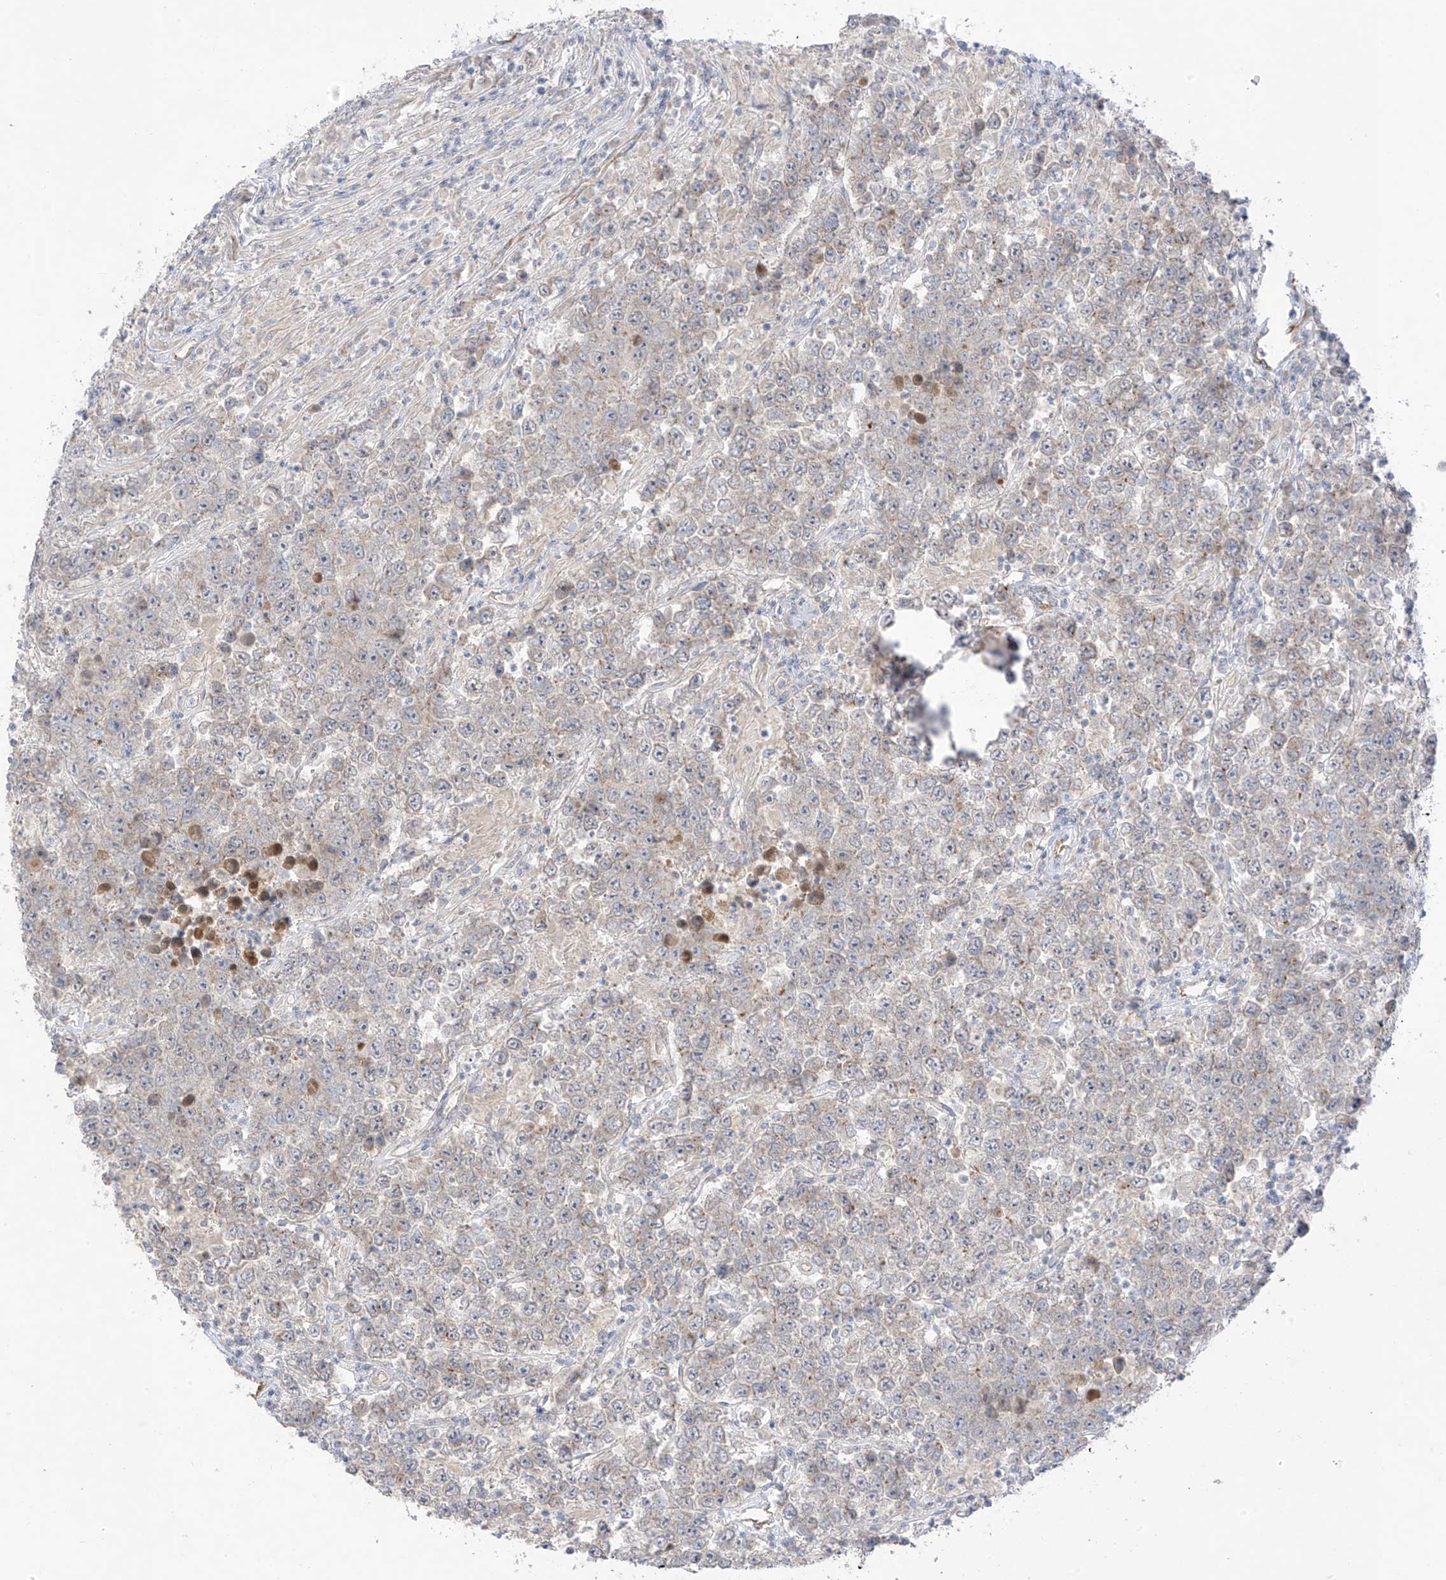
{"staining": {"intensity": "negative", "quantity": "none", "location": "none"}, "tissue": "testis cancer", "cell_type": "Tumor cells", "image_type": "cancer", "snomed": [{"axis": "morphology", "description": "Normal tissue, NOS"}, {"axis": "morphology", "description": "Urothelial carcinoma, High grade"}, {"axis": "morphology", "description": "Seminoma, NOS"}, {"axis": "morphology", "description": "Carcinoma, Embryonal, NOS"}, {"axis": "topography", "description": "Urinary bladder"}, {"axis": "topography", "description": "Testis"}], "caption": "Human testis seminoma stained for a protein using immunohistochemistry (IHC) reveals no expression in tumor cells.", "gene": "EIPR1", "patient": {"sex": "male", "age": 41}}